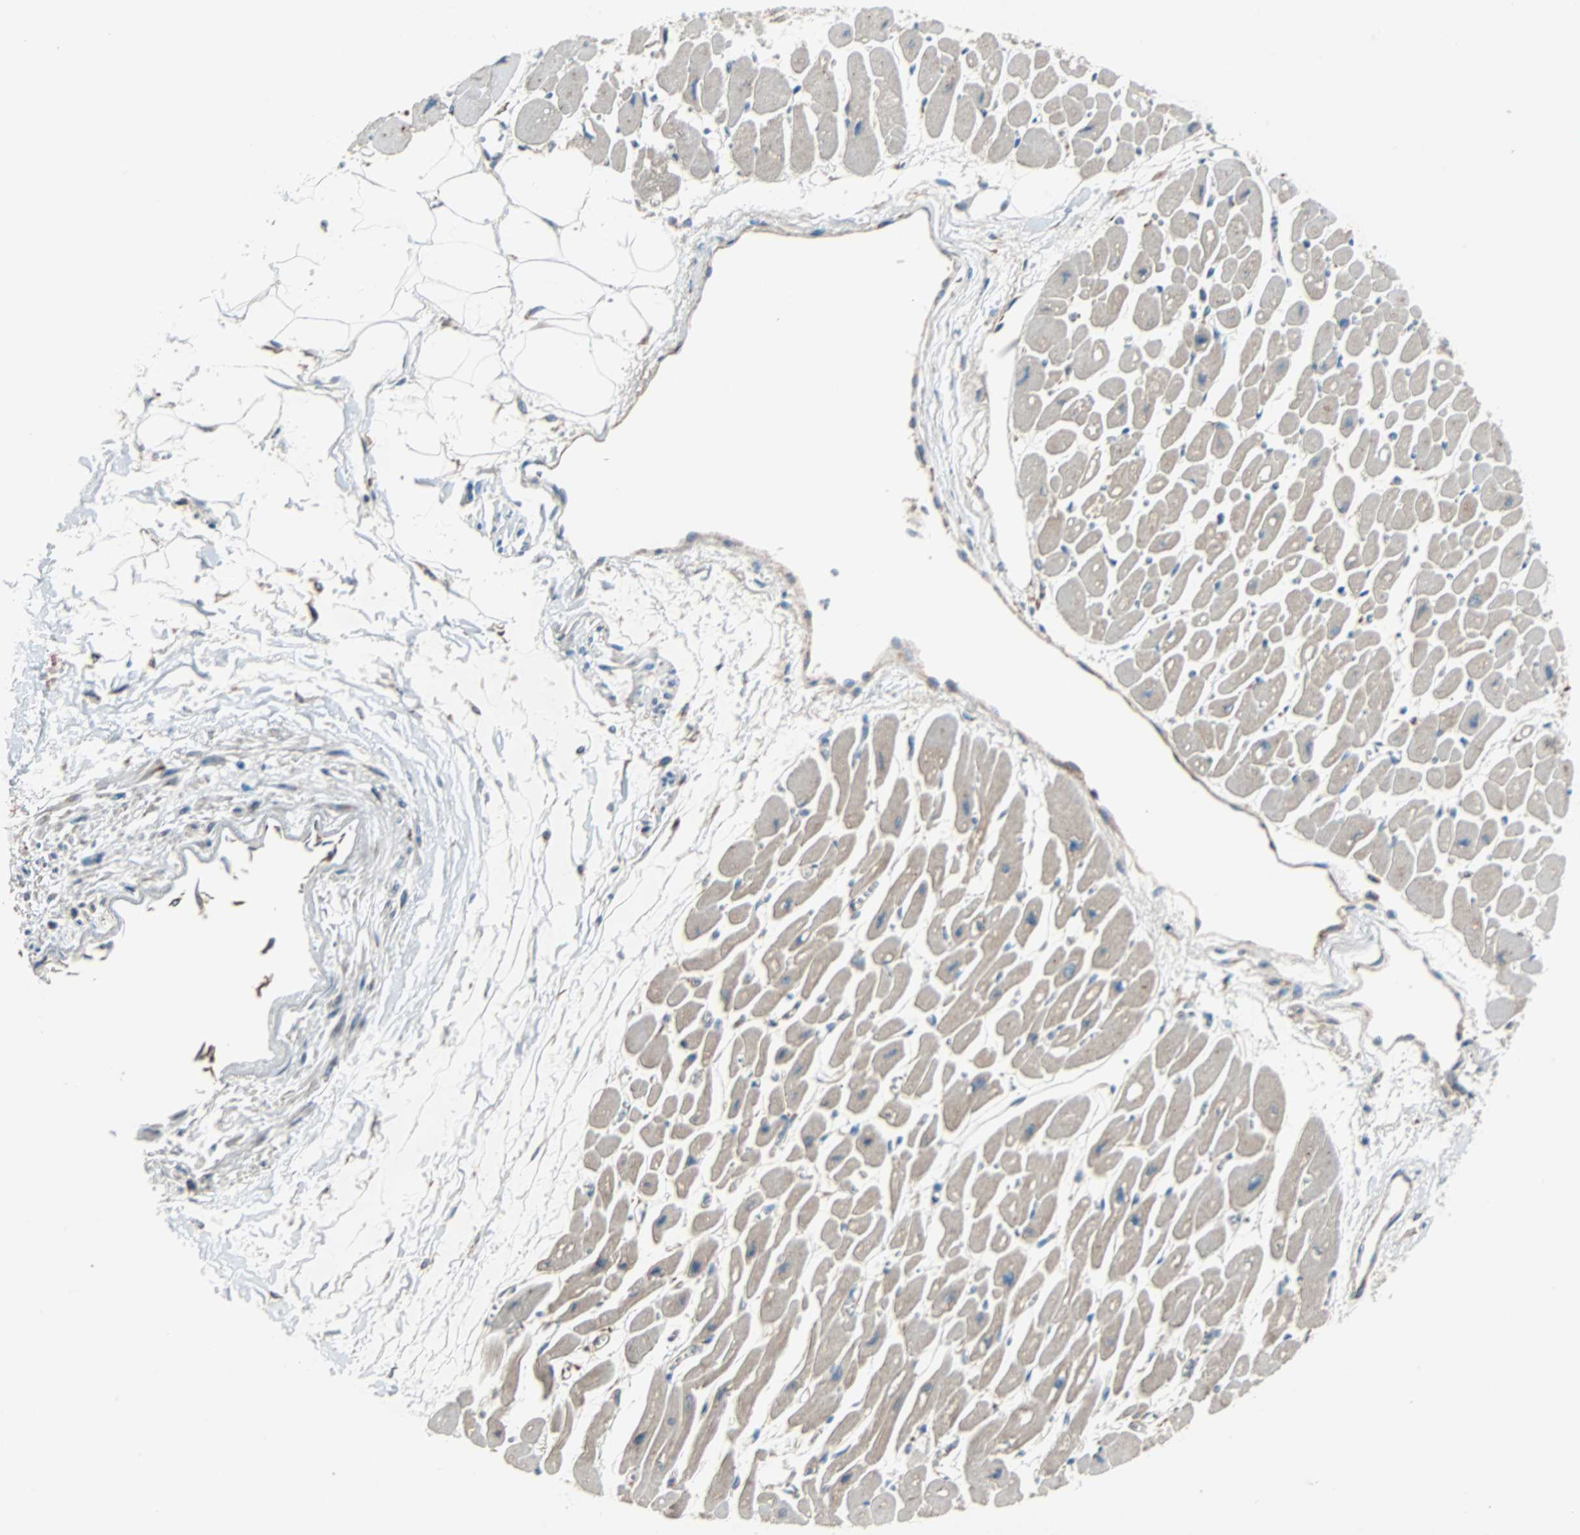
{"staining": {"intensity": "weak", "quantity": "25%-75%", "location": "cytoplasmic/membranous"}, "tissue": "heart muscle", "cell_type": "Cardiomyocytes", "image_type": "normal", "snomed": [{"axis": "morphology", "description": "Normal tissue, NOS"}, {"axis": "topography", "description": "Heart"}], "caption": "Heart muscle was stained to show a protein in brown. There is low levels of weak cytoplasmic/membranous positivity in approximately 25%-75% of cardiomyocytes. (DAB IHC with brightfield microscopy, high magnification).", "gene": "PHYH", "patient": {"sex": "female", "age": 54}}